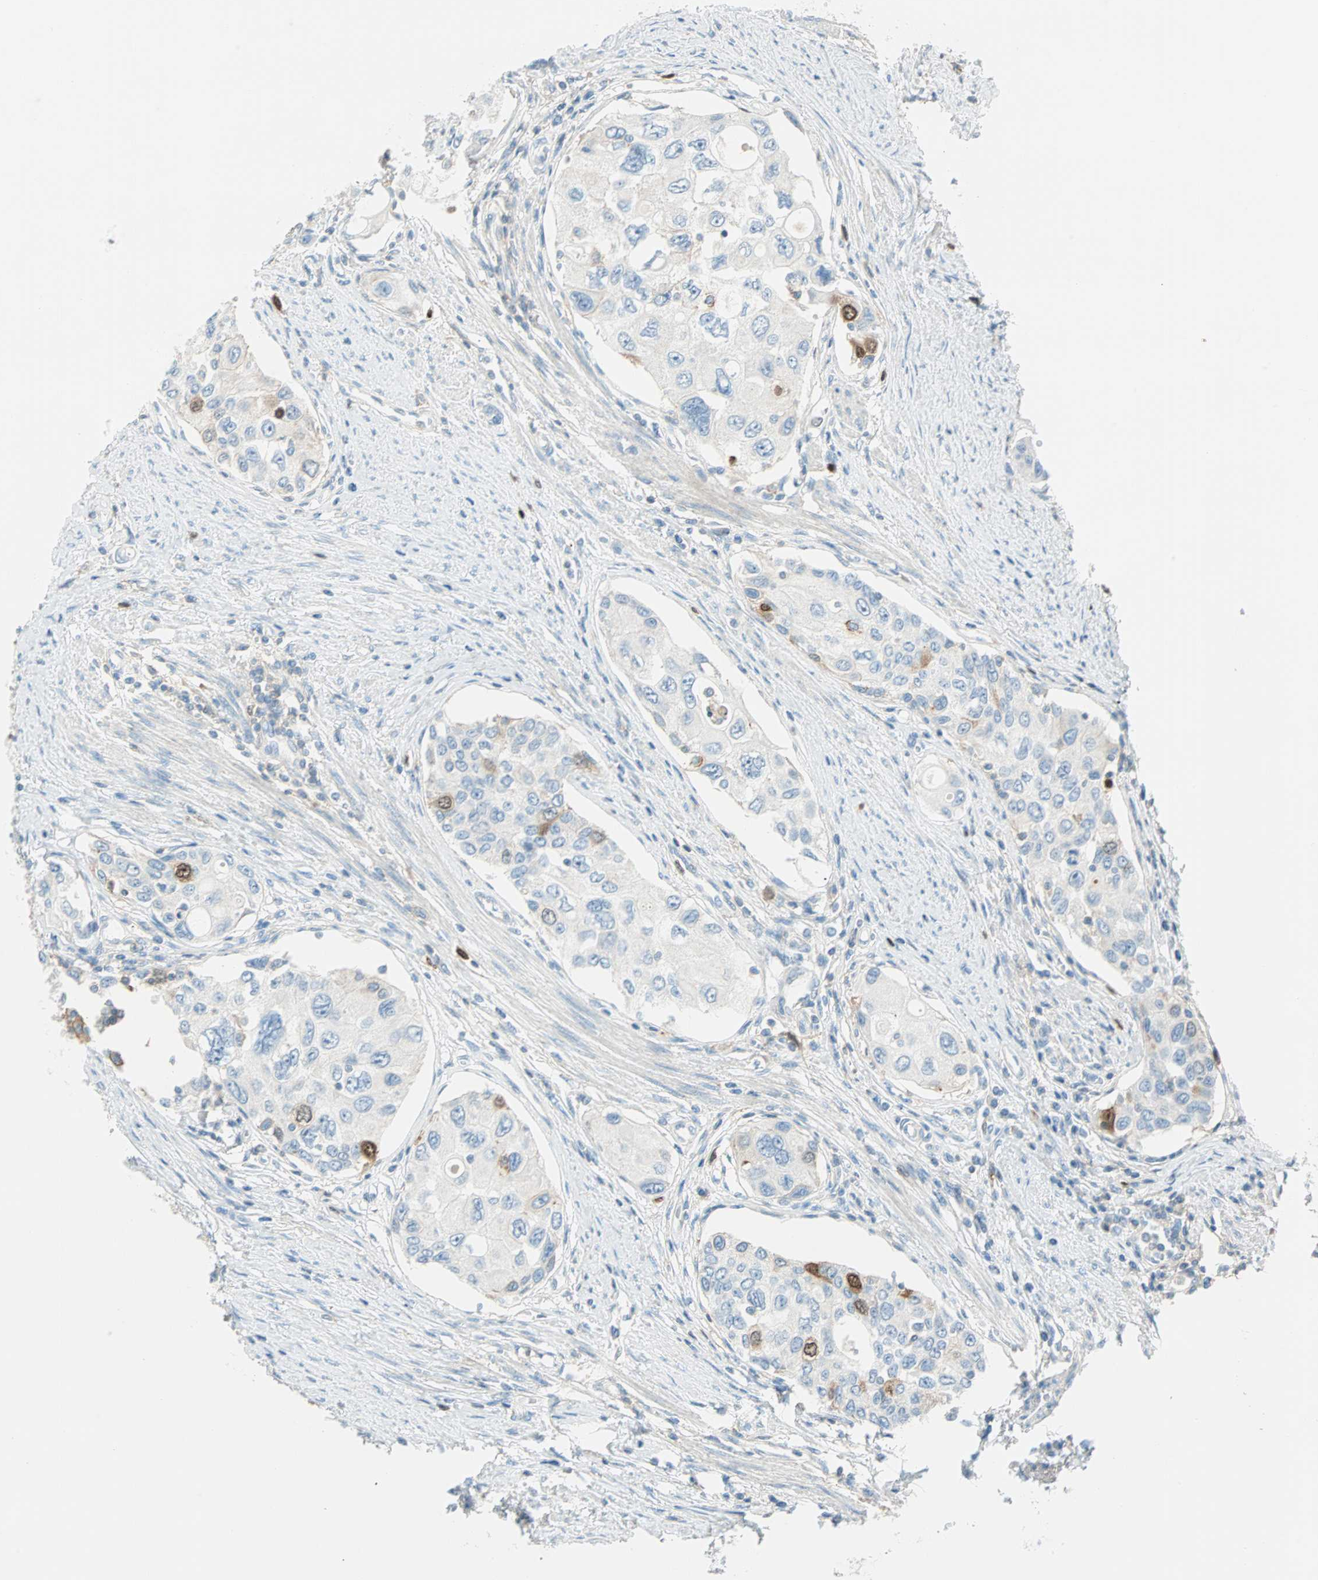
{"staining": {"intensity": "moderate", "quantity": "<25%", "location": "cytoplasmic/membranous,nuclear"}, "tissue": "urothelial cancer", "cell_type": "Tumor cells", "image_type": "cancer", "snomed": [{"axis": "morphology", "description": "Urothelial carcinoma, High grade"}, {"axis": "topography", "description": "Urinary bladder"}], "caption": "This photomicrograph exhibits urothelial cancer stained with IHC to label a protein in brown. The cytoplasmic/membranous and nuclear of tumor cells show moderate positivity for the protein. Nuclei are counter-stained blue.", "gene": "PTTG1", "patient": {"sex": "female", "age": 56}}